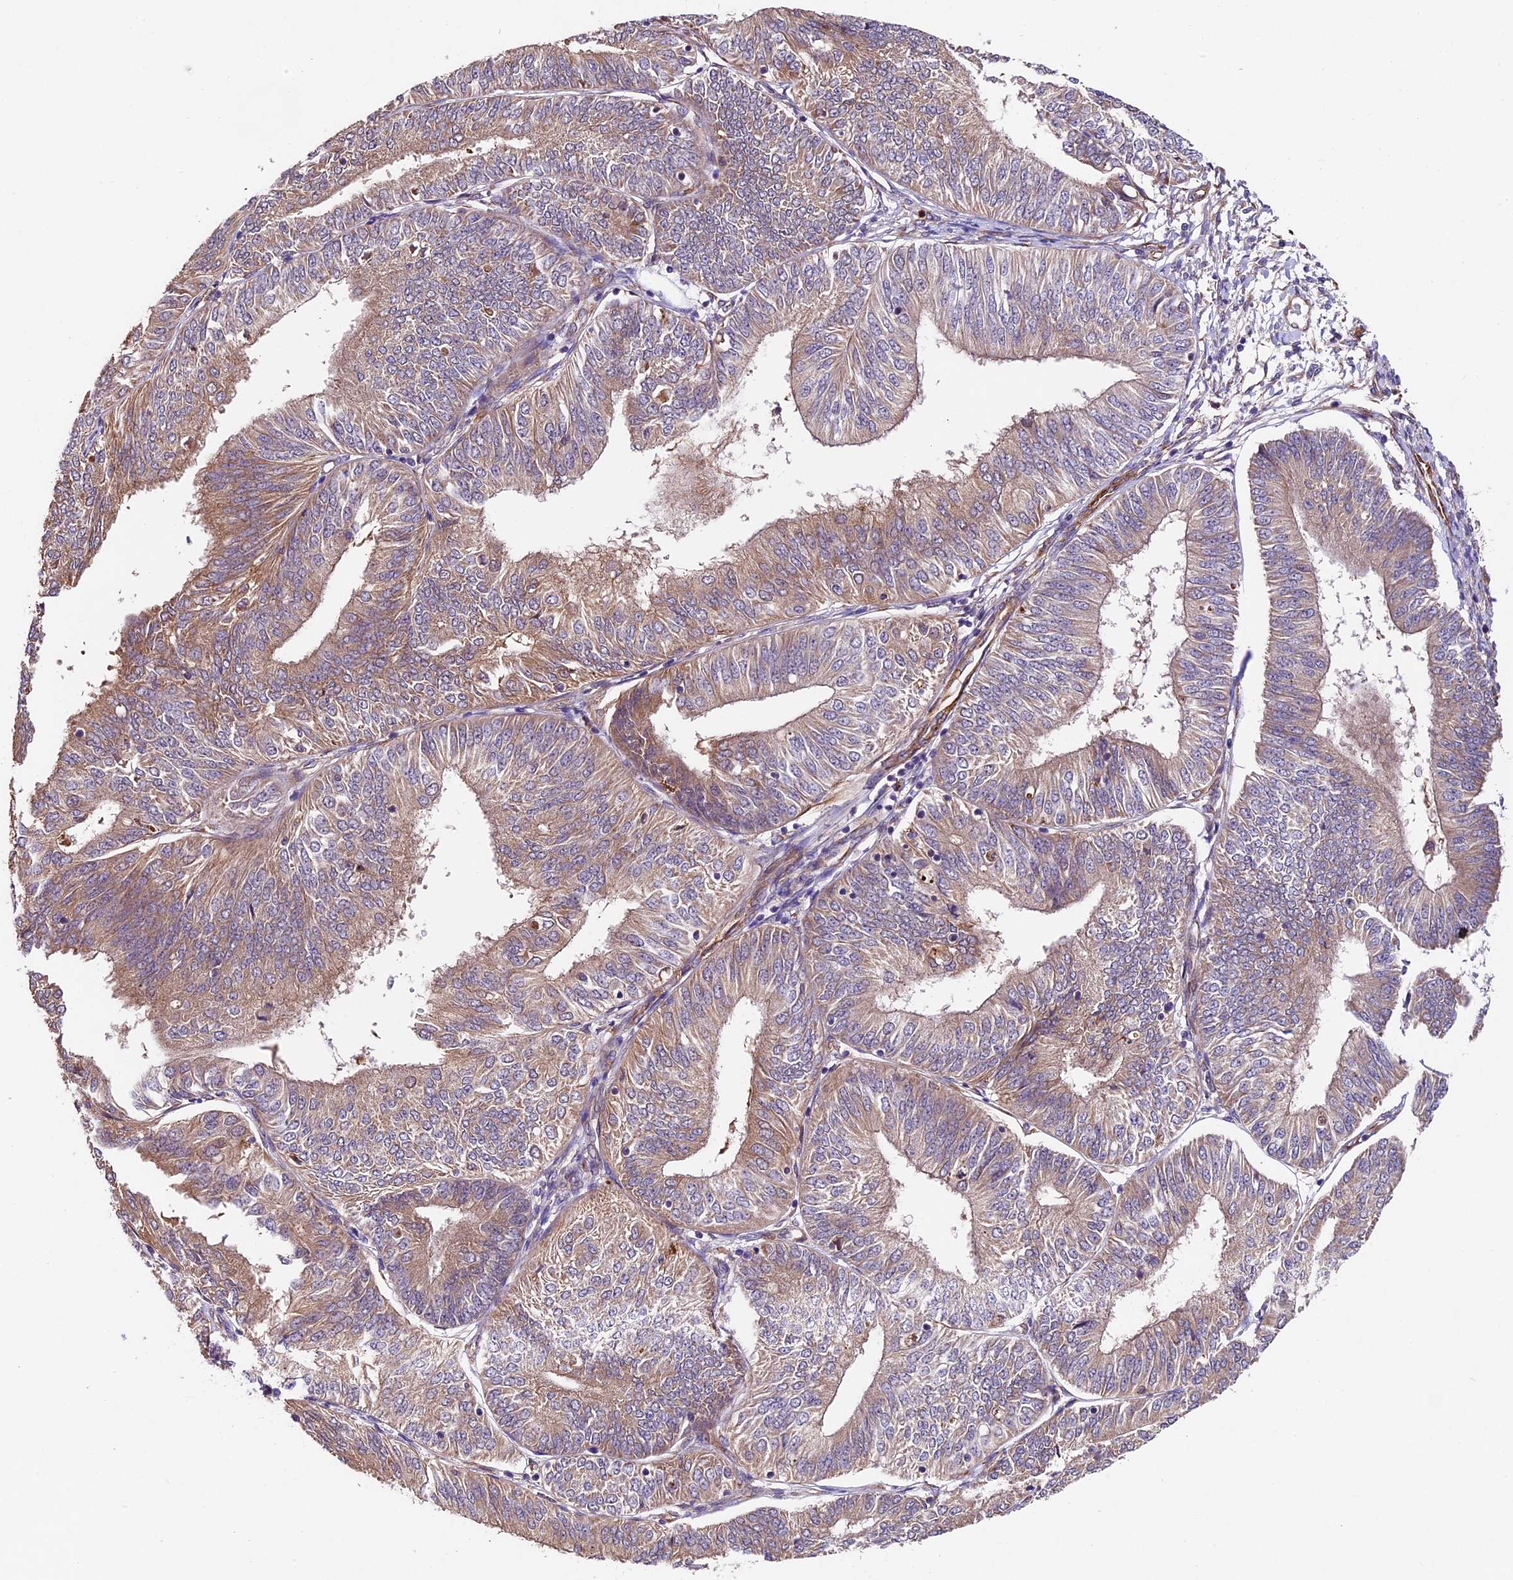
{"staining": {"intensity": "moderate", "quantity": "<25%", "location": "cytoplasmic/membranous"}, "tissue": "endometrial cancer", "cell_type": "Tumor cells", "image_type": "cancer", "snomed": [{"axis": "morphology", "description": "Adenocarcinoma, NOS"}, {"axis": "topography", "description": "Endometrium"}], "caption": "Brown immunohistochemical staining in adenocarcinoma (endometrial) reveals moderate cytoplasmic/membranous staining in about <25% of tumor cells. The staining was performed using DAB (3,3'-diaminobenzidine), with brown indicating positive protein expression. Nuclei are stained blue with hematoxylin.", "gene": "LSM7", "patient": {"sex": "female", "age": 58}}